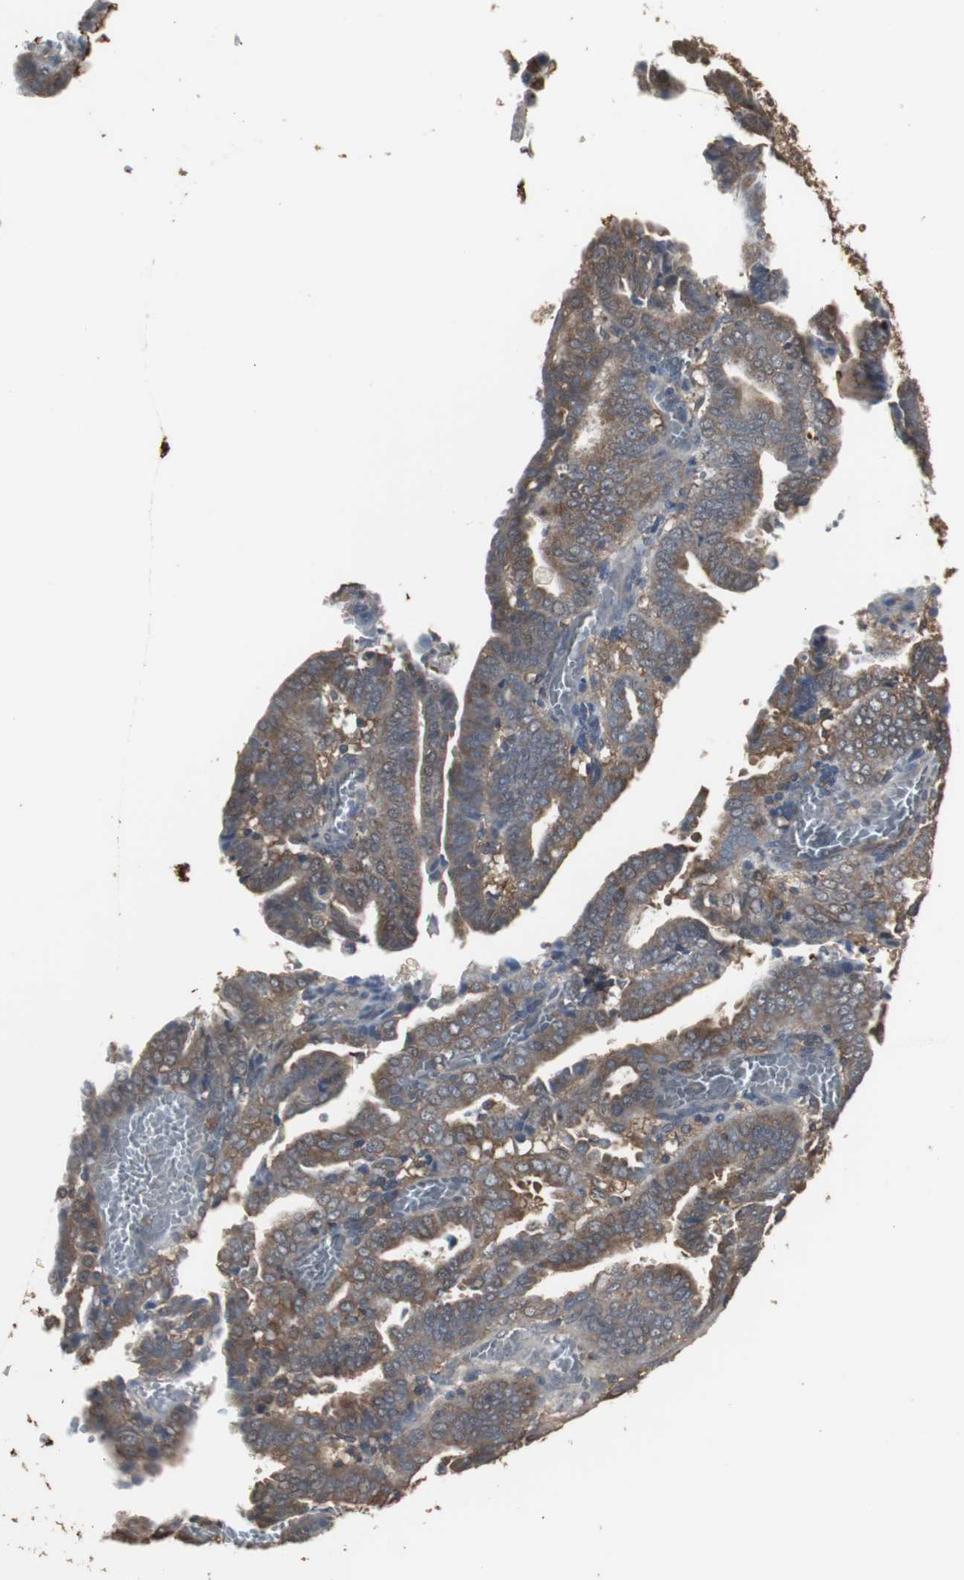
{"staining": {"intensity": "strong", "quantity": "25%-75%", "location": "cytoplasmic/membranous"}, "tissue": "endometrial cancer", "cell_type": "Tumor cells", "image_type": "cancer", "snomed": [{"axis": "morphology", "description": "Adenocarcinoma, NOS"}, {"axis": "topography", "description": "Uterus"}], "caption": "There is high levels of strong cytoplasmic/membranous staining in tumor cells of endometrial cancer (adenocarcinoma), as demonstrated by immunohistochemical staining (brown color).", "gene": "HPRT1", "patient": {"sex": "female", "age": 83}}